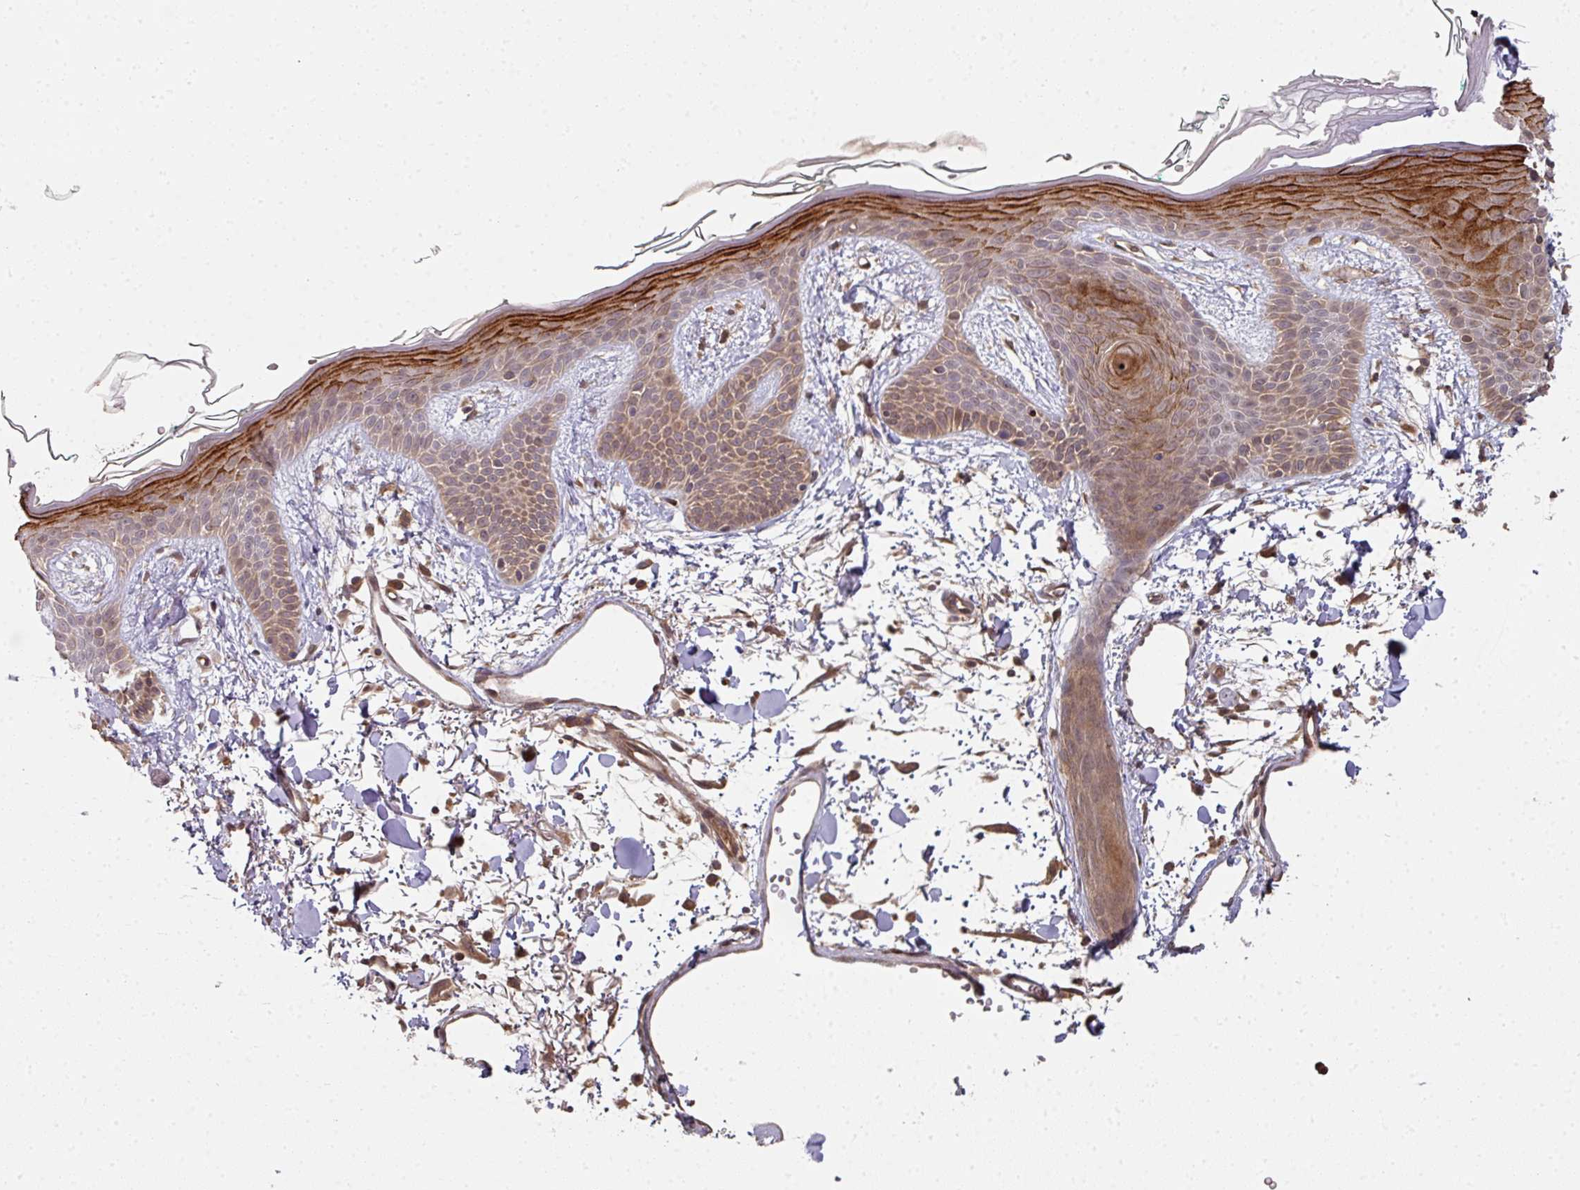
{"staining": {"intensity": "moderate", "quantity": ">75%", "location": "cytoplasmic/membranous"}, "tissue": "skin", "cell_type": "Fibroblasts", "image_type": "normal", "snomed": [{"axis": "morphology", "description": "Normal tissue, NOS"}, {"axis": "topography", "description": "Skin"}], "caption": "Immunohistochemical staining of normal human skin shows moderate cytoplasmic/membranous protein staining in approximately >75% of fibroblasts.", "gene": "EIF4EBP2", "patient": {"sex": "male", "age": 79}}